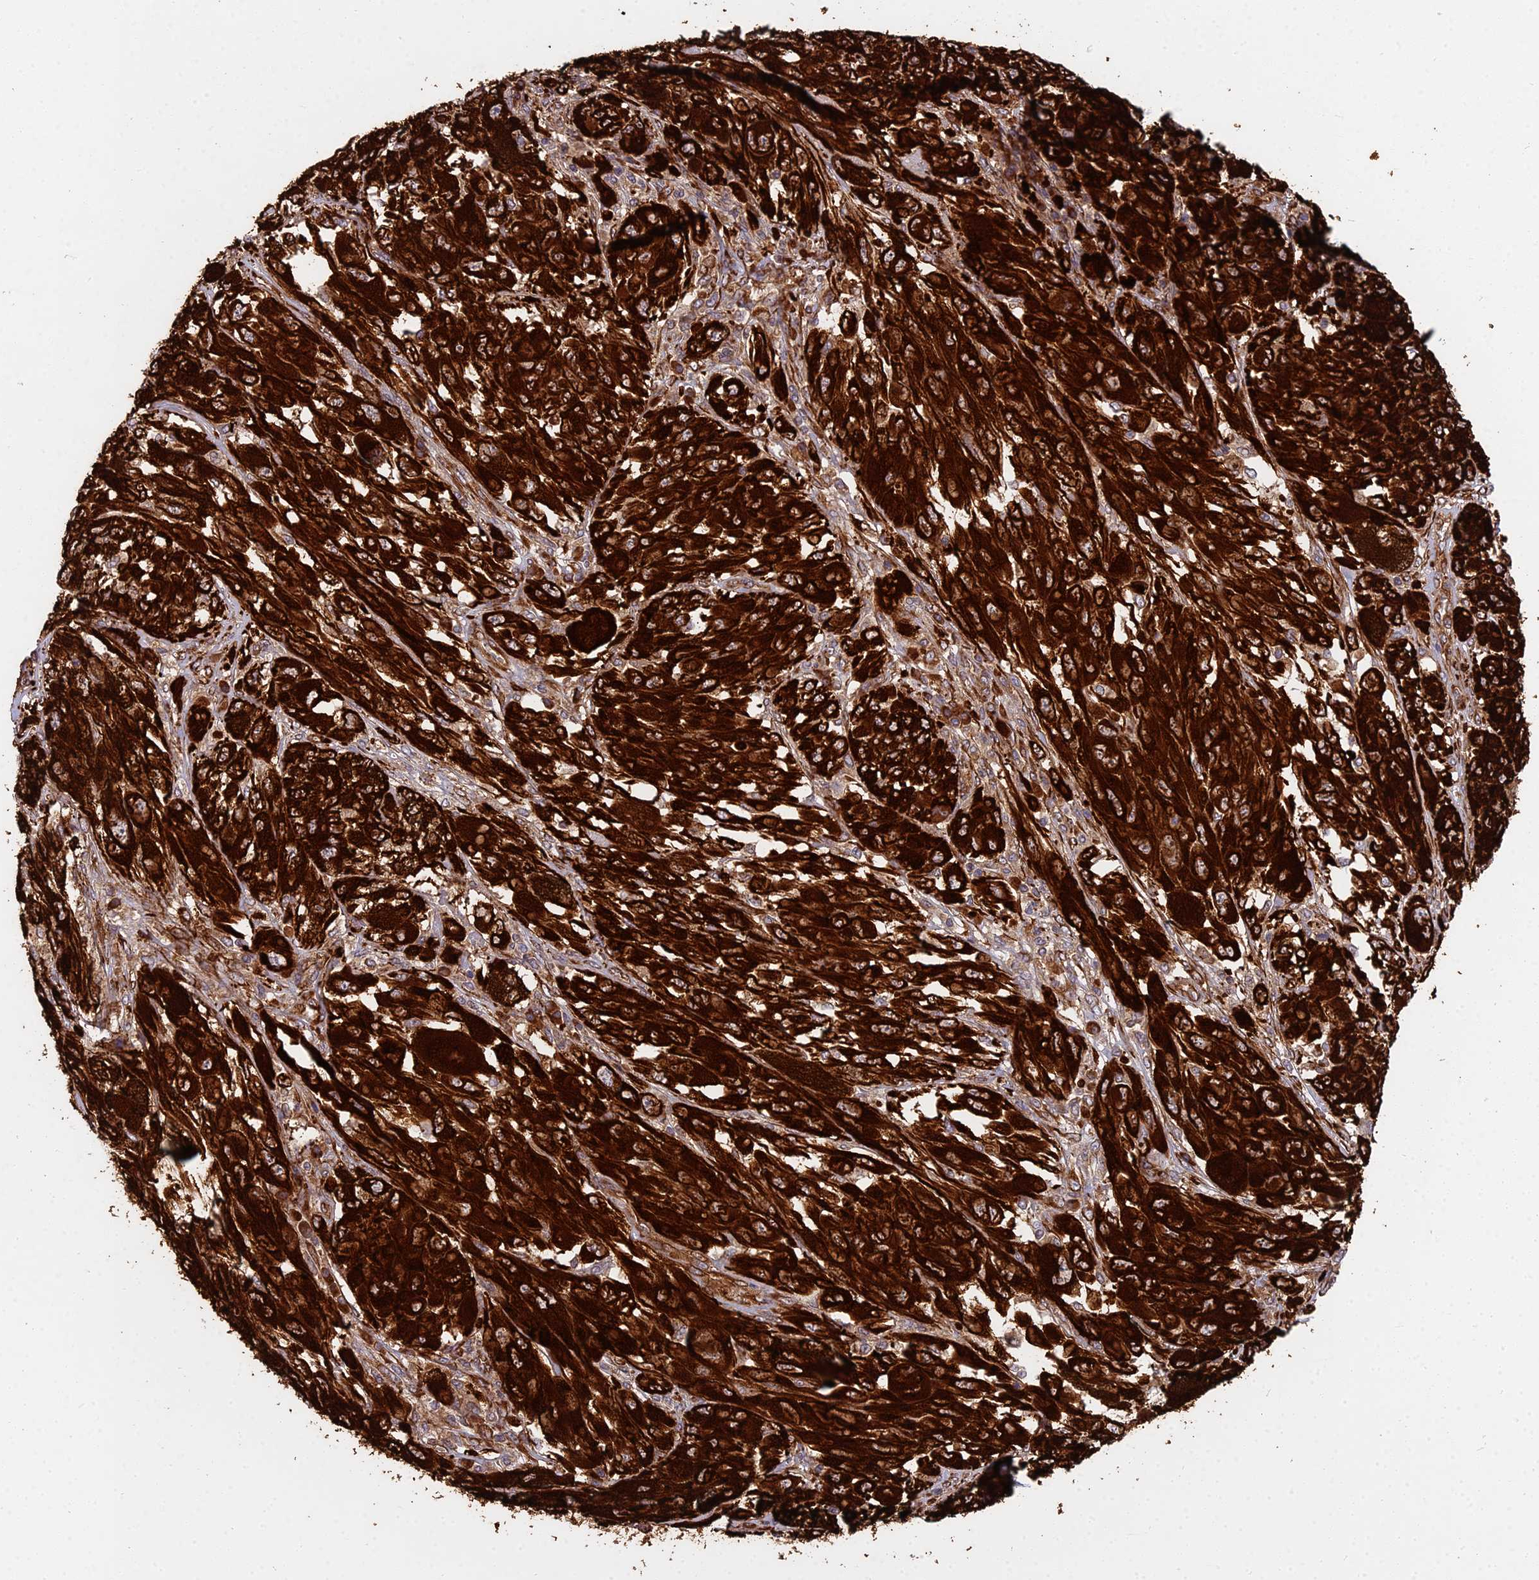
{"staining": {"intensity": "strong", "quantity": ">75%", "location": "cytoplasmic/membranous"}, "tissue": "melanoma", "cell_type": "Tumor cells", "image_type": "cancer", "snomed": [{"axis": "morphology", "description": "Malignant melanoma, NOS"}, {"axis": "topography", "description": "Skin"}], "caption": "An image of human malignant melanoma stained for a protein reveals strong cytoplasmic/membranous brown staining in tumor cells.", "gene": "NDUFAF7", "patient": {"sex": "female", "age": 91}}